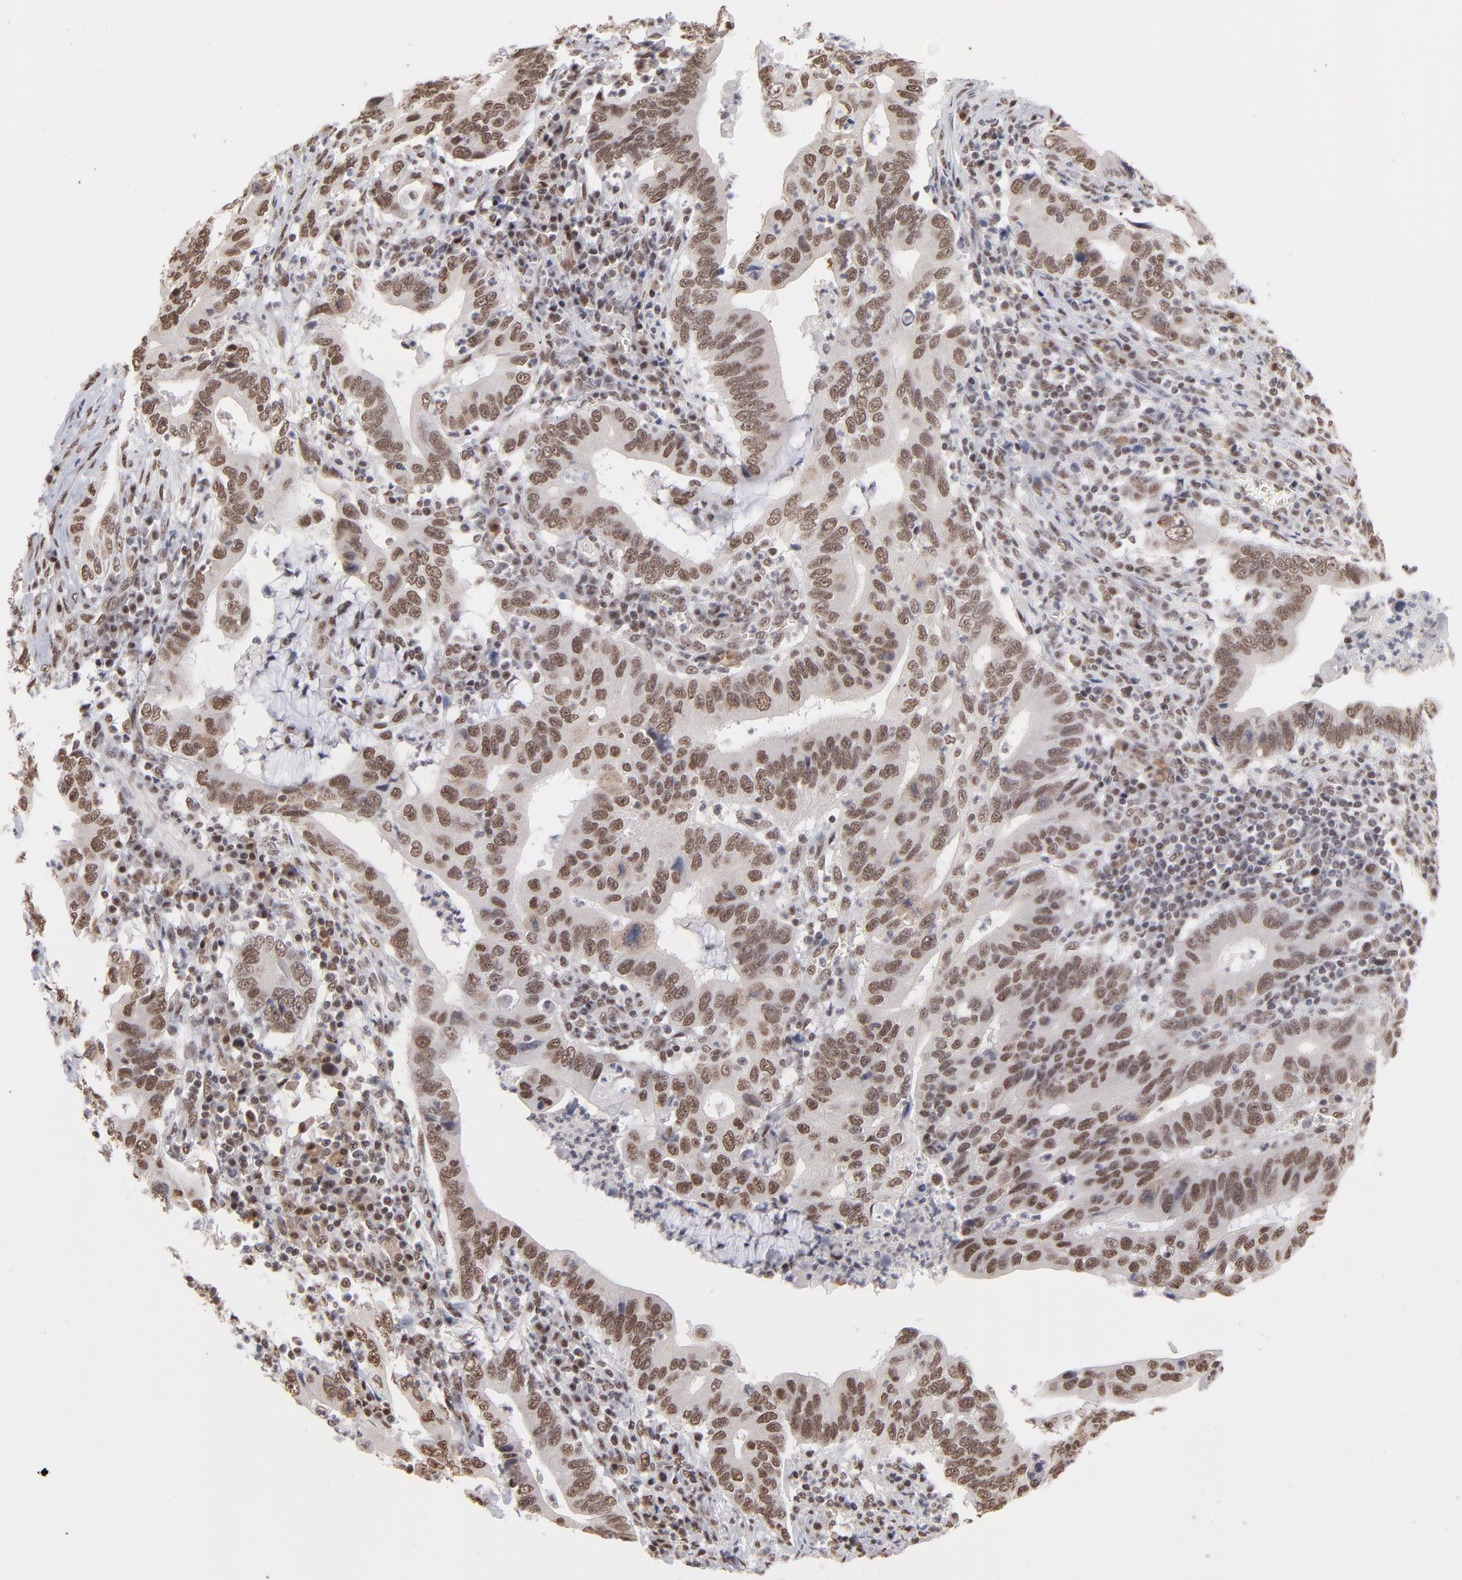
{"staining": {"intensity": "strong", "quantity": ">75%", "location": "nuclear"}, "tissue": "stomach cancer", "cell_type": "Tumor cells", "image_type": "cancer", "snomed": [{"axis": "morphology", "description": "Adenocarcinoma, NOS"}, {"axis": "topography", "description": "Stomach, upper"}], "caption": "Stomach cancer (adenocarcinoma) stained for a protein shows strong nuclear positivity in tumor cells.", "gene": "ZNF3", "patient": {"sex": "male", "age": 63}}